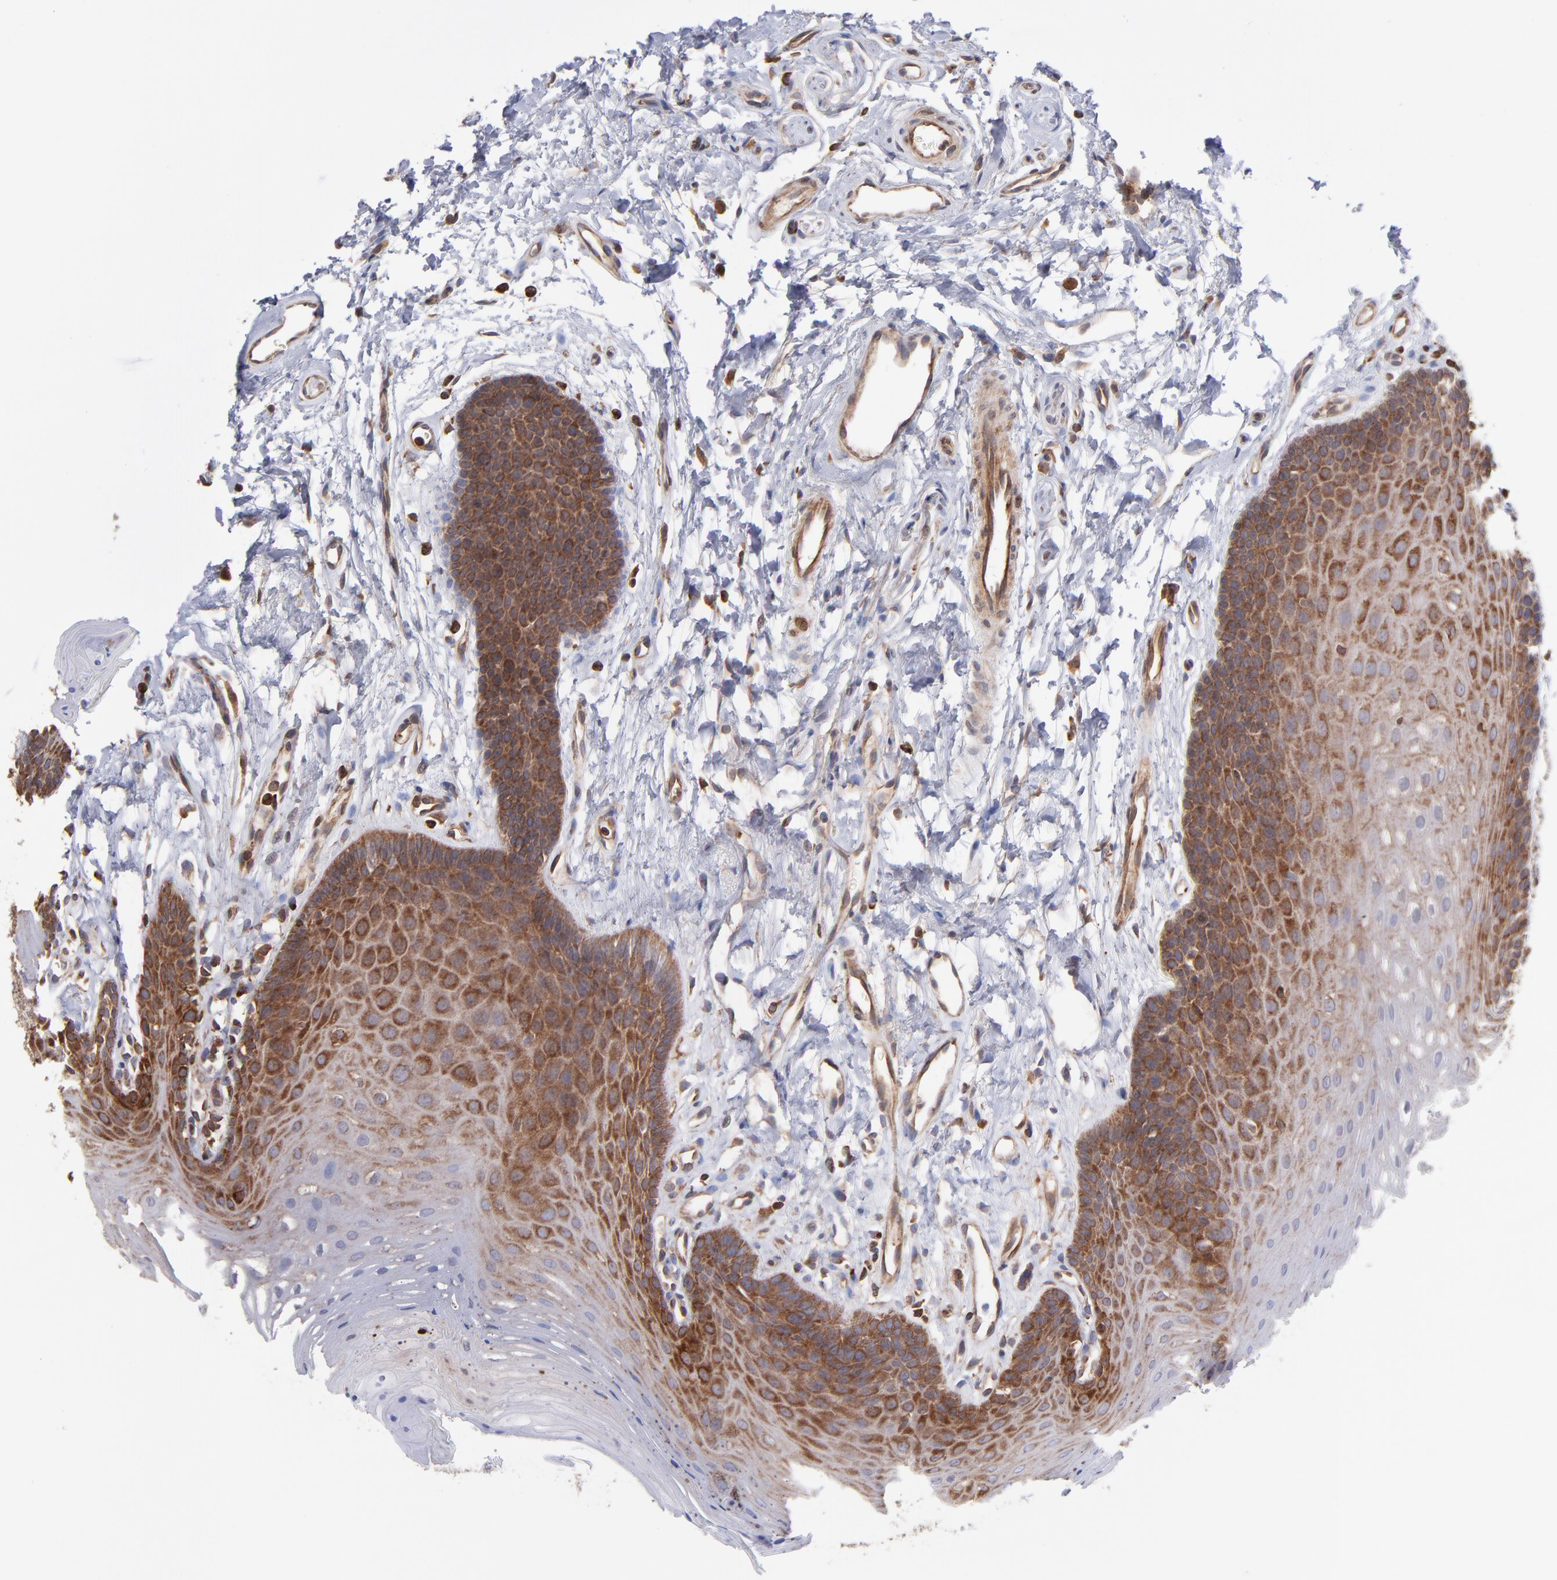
{"staining": {"intensity": "strong", "quantity": ">75%", "location": "cytoplasmic/membranous"}, "tissue": "oral mucosa", "cell_type": "Squamous epithelial cells", "image_type": "normal", "snomed": [{"axis": "morphology", "description": "Normal tissue, NOS"}, {"axis": "topography", "description": "Oral tissue"}], "caption": "The photomicrograph demonstrates a brown stain indicating the presence of a protein in the cytoplasmic/membranous of squamous epithelial cells in oral mucosa. (IHC, brightfield microscopy, high magnification).", "gene": "MAPRE1", "patient": {"sex": "male", "age": 62}}